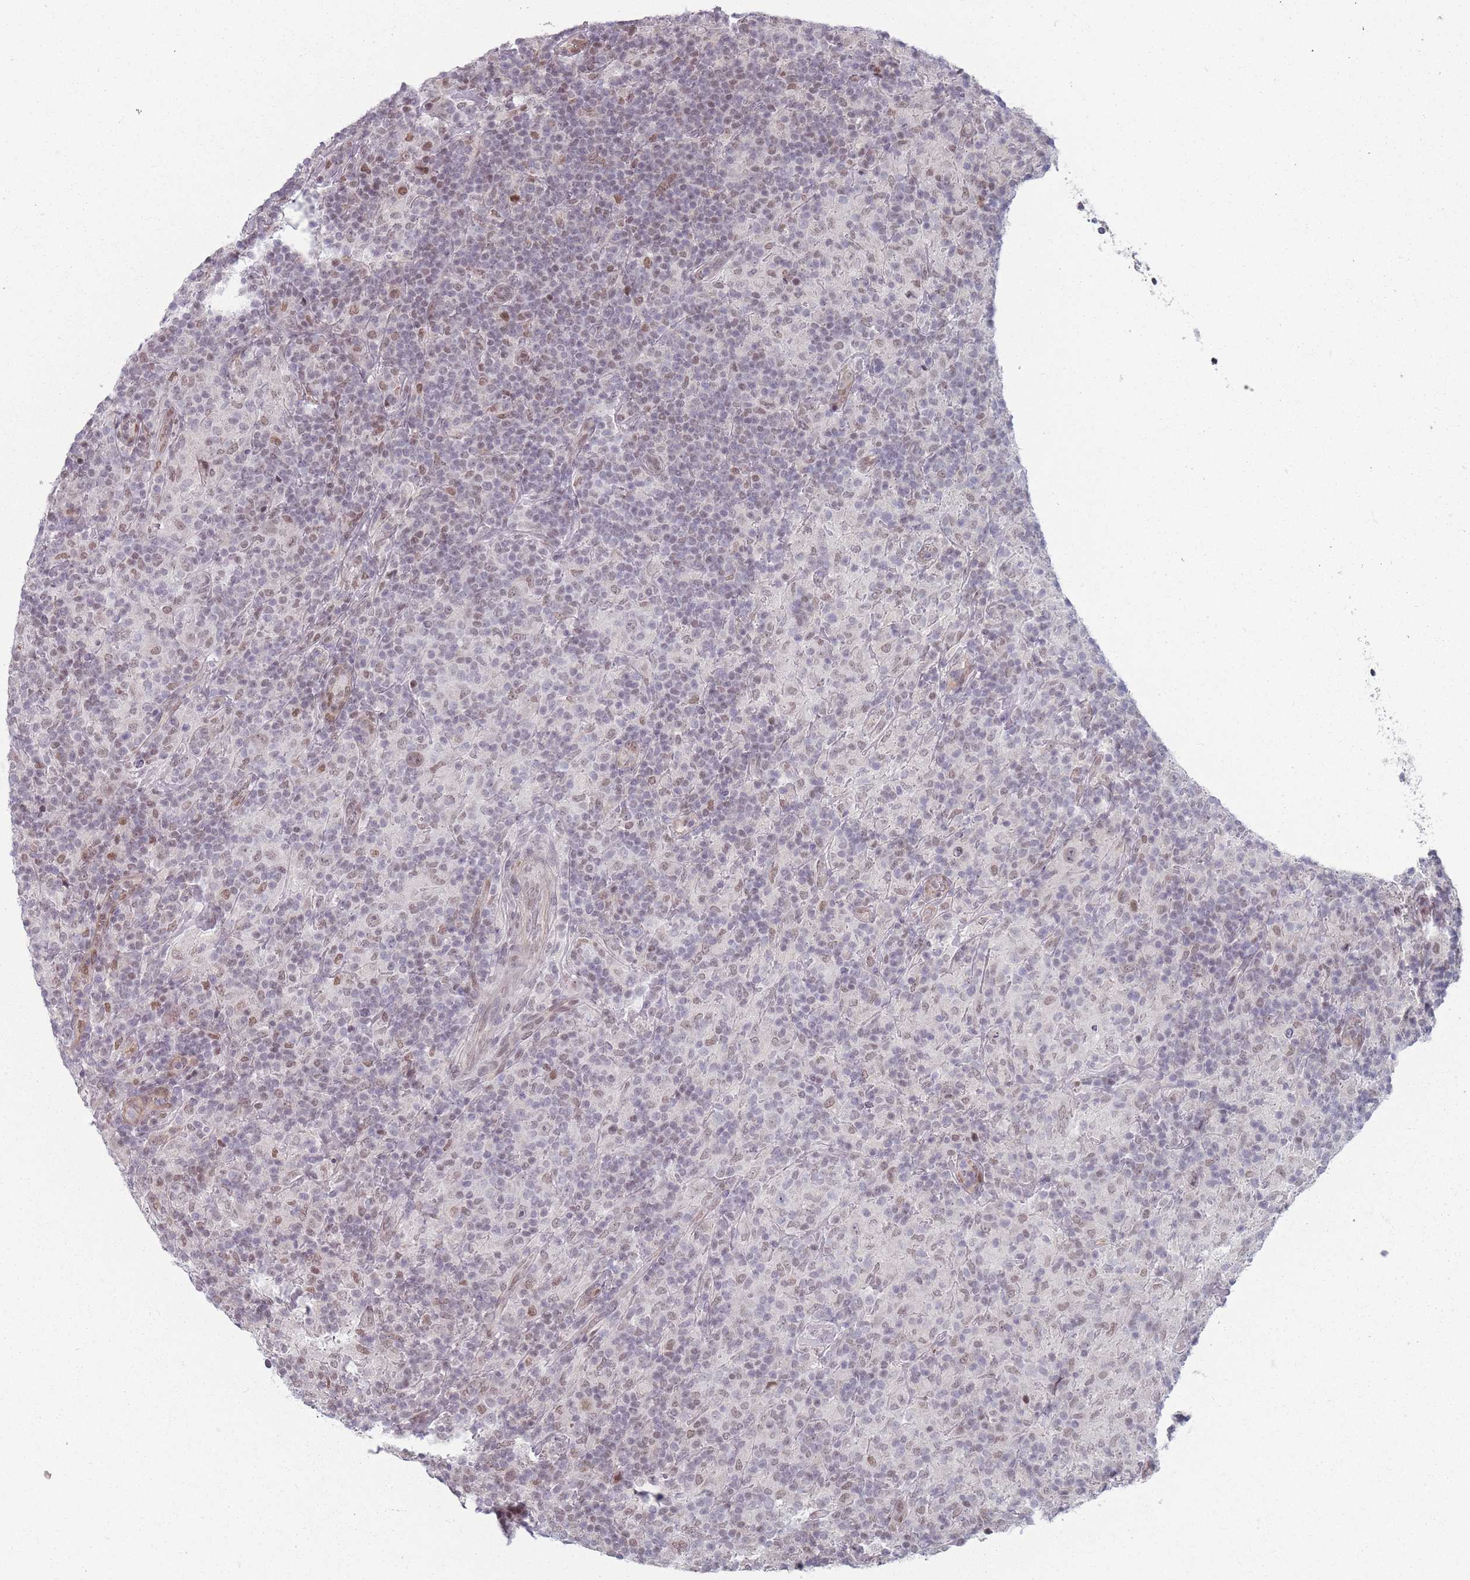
{"staining": {"intensity": "weak", "quantity": ">75%", "location": "nuclear"}, "tissue": "lymphoma", "cell_type": "Tumor cells", "image_type": "cancer", "snomed": [{"axis": "morphology", "description": "Hodgkin's disease, NOS"}, {"axis": "topography", "description": "Lymph node"}], "caption": "Hodgkin's disease was stained to show a protein in brown. There is low levels of weak nuclear staining in about >75% of tumor cells.", "gene": "SH3BGRL2", "patient": {"sex": "male", "age": 70}}